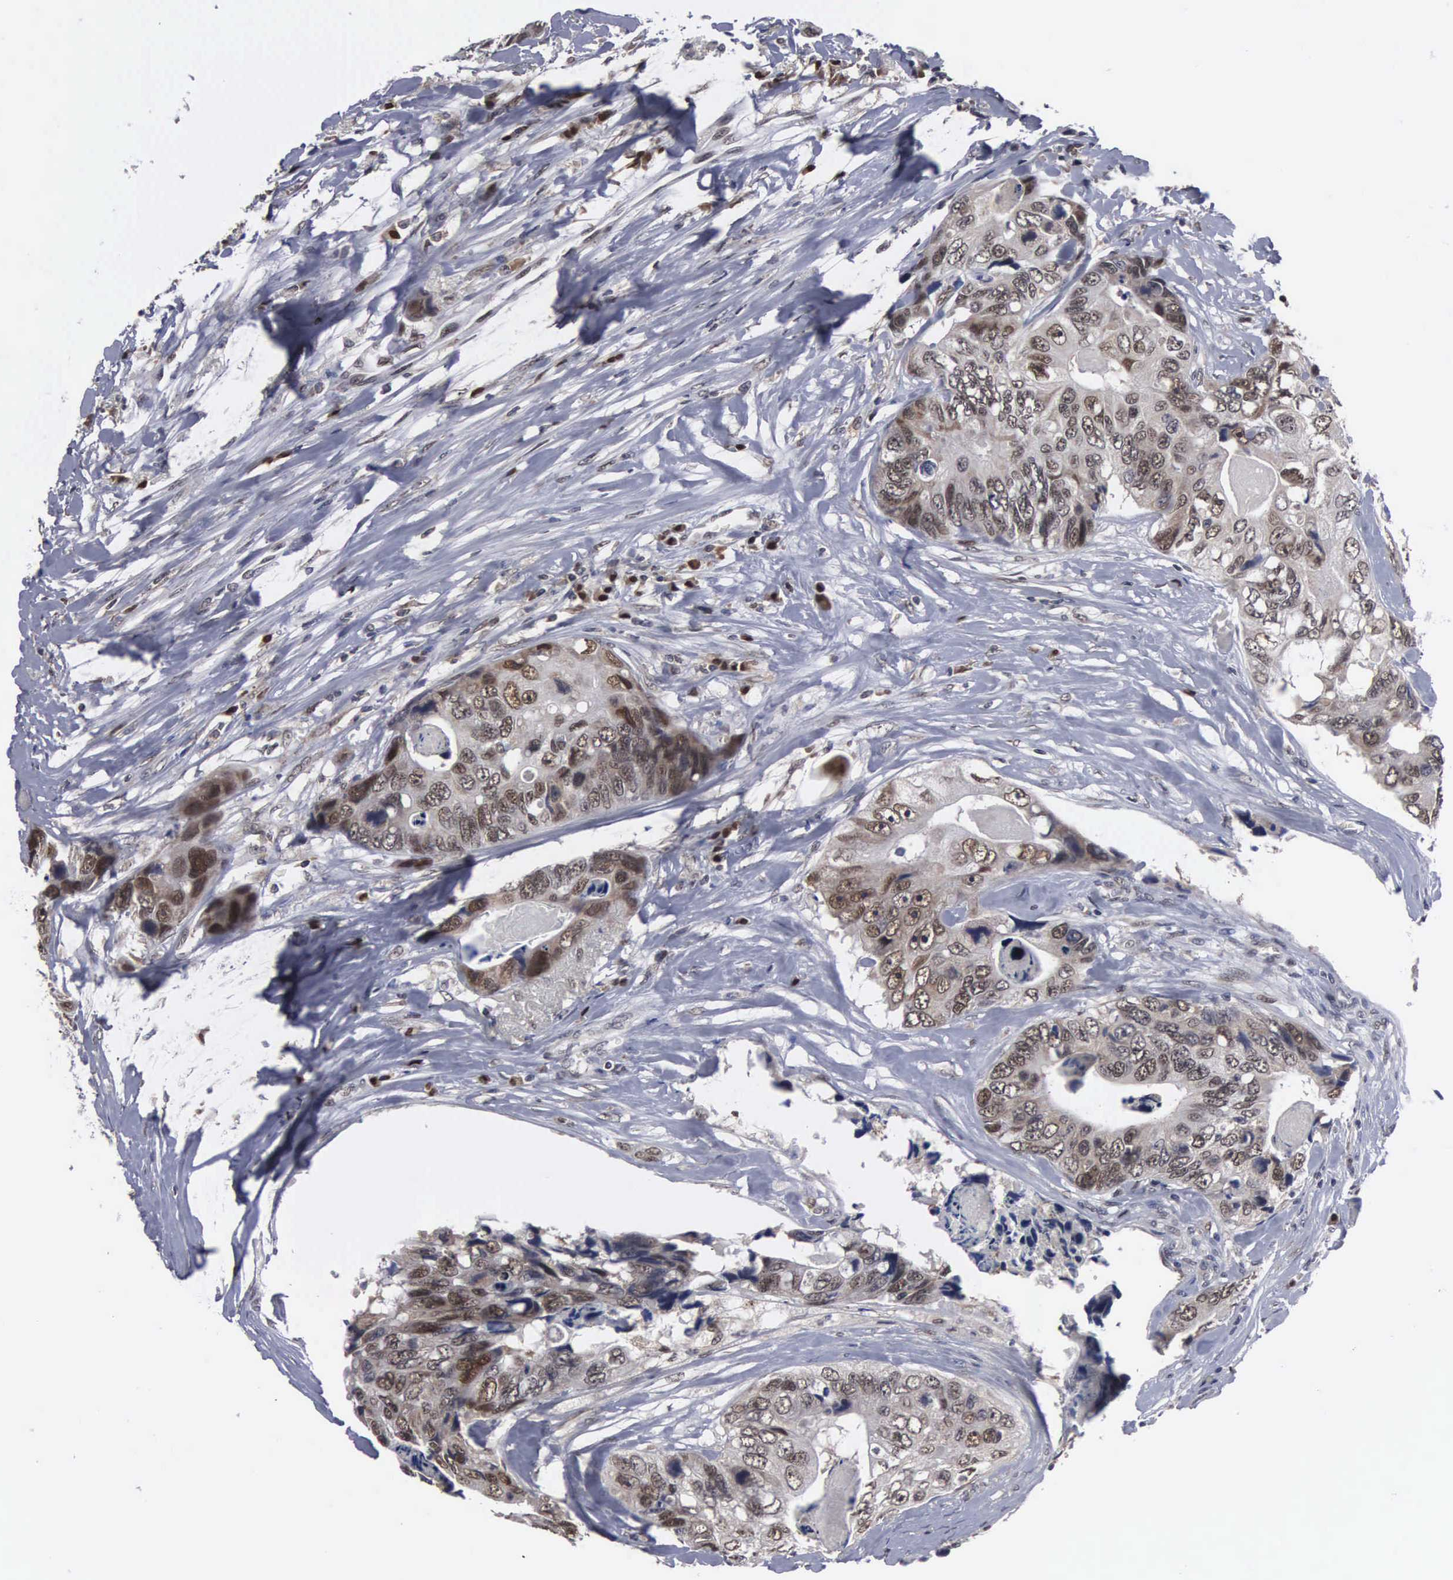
{"staining": {"intensity": "moderate", "quantity": "25%-75%", "location": "nuclear"}, "tissue": "colorectal cancer", "cell_type": "Tumor cells", "image_type": "cancer", "snomed": [{"axis": "morphology", "description": "Adenocarcinoma, NOS"}, {"axis": "topography", "description": "Colon"}], "caption": "Moderate nuclear expression is appreciated in about 25%-75% of tumor cells in colorectal adenocarcinoma.", "gene": "TRMT5", "patient": {"sex": "female", "age": 86}}